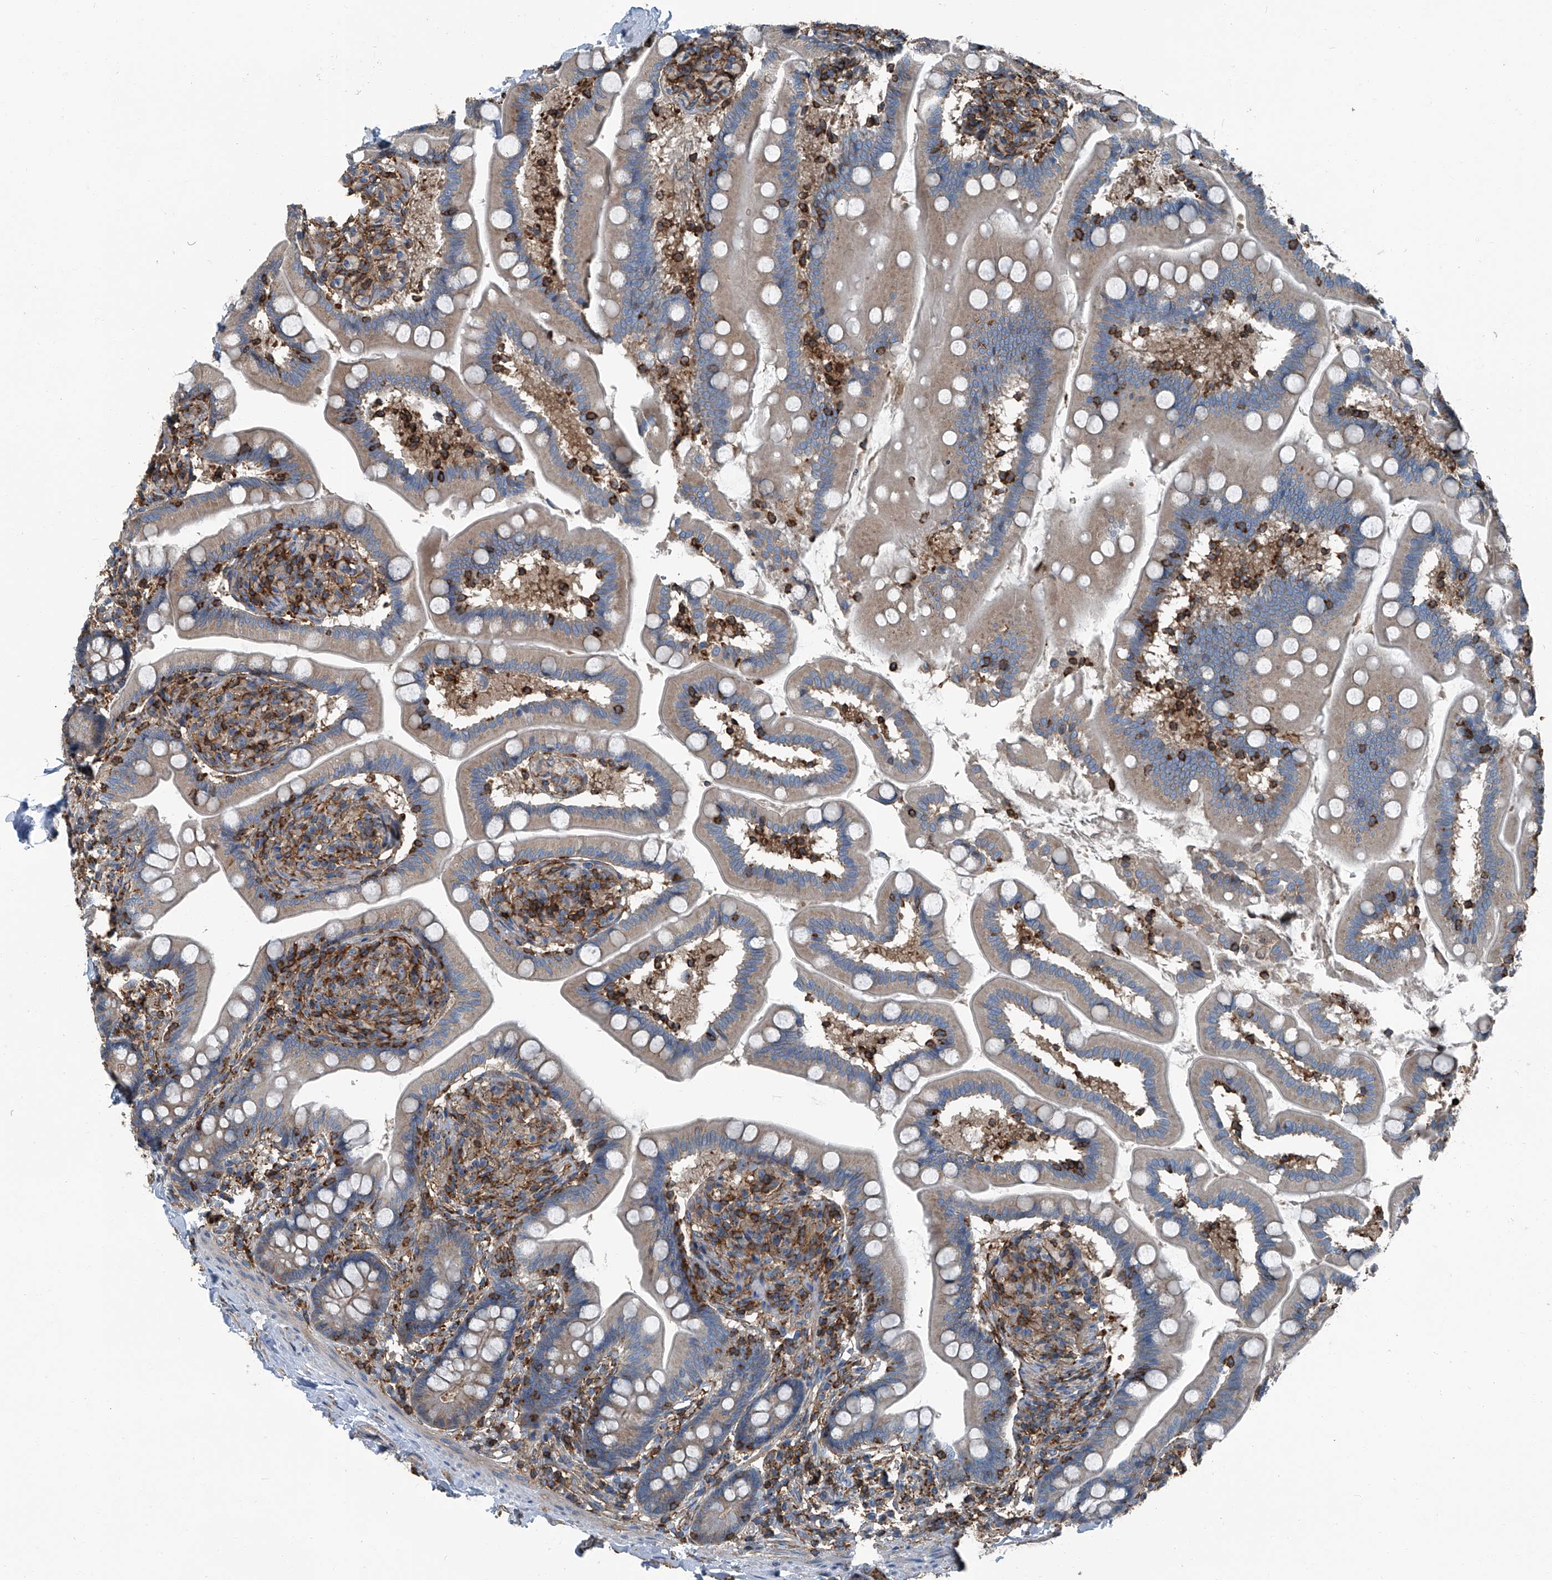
{"staining": {"intensity": "weak", "quantity": ">75%", "location": "cytoplasmic/membranous"}, "tissue": "small intestine", "cell_type": "Glandular cells", "image_type": "normal", "snomed": [{"axis": "morphology", "description": "Normal tissue, NOS"}, {"axis": "topography", "description": "Small intestine"}], "caption": "Immunohistochemistry (IHC) image of unremarkable small intestine: human small intestine stained using IHC demonstrates low levels of weak protein expression localized specifically in the cytoplasmic/membranous of glandular cells, appearing as a cytoplasmic/membranous brown color.", "gene": "SEPTIN7", "patient": {"sex": "female", "age": 64}}